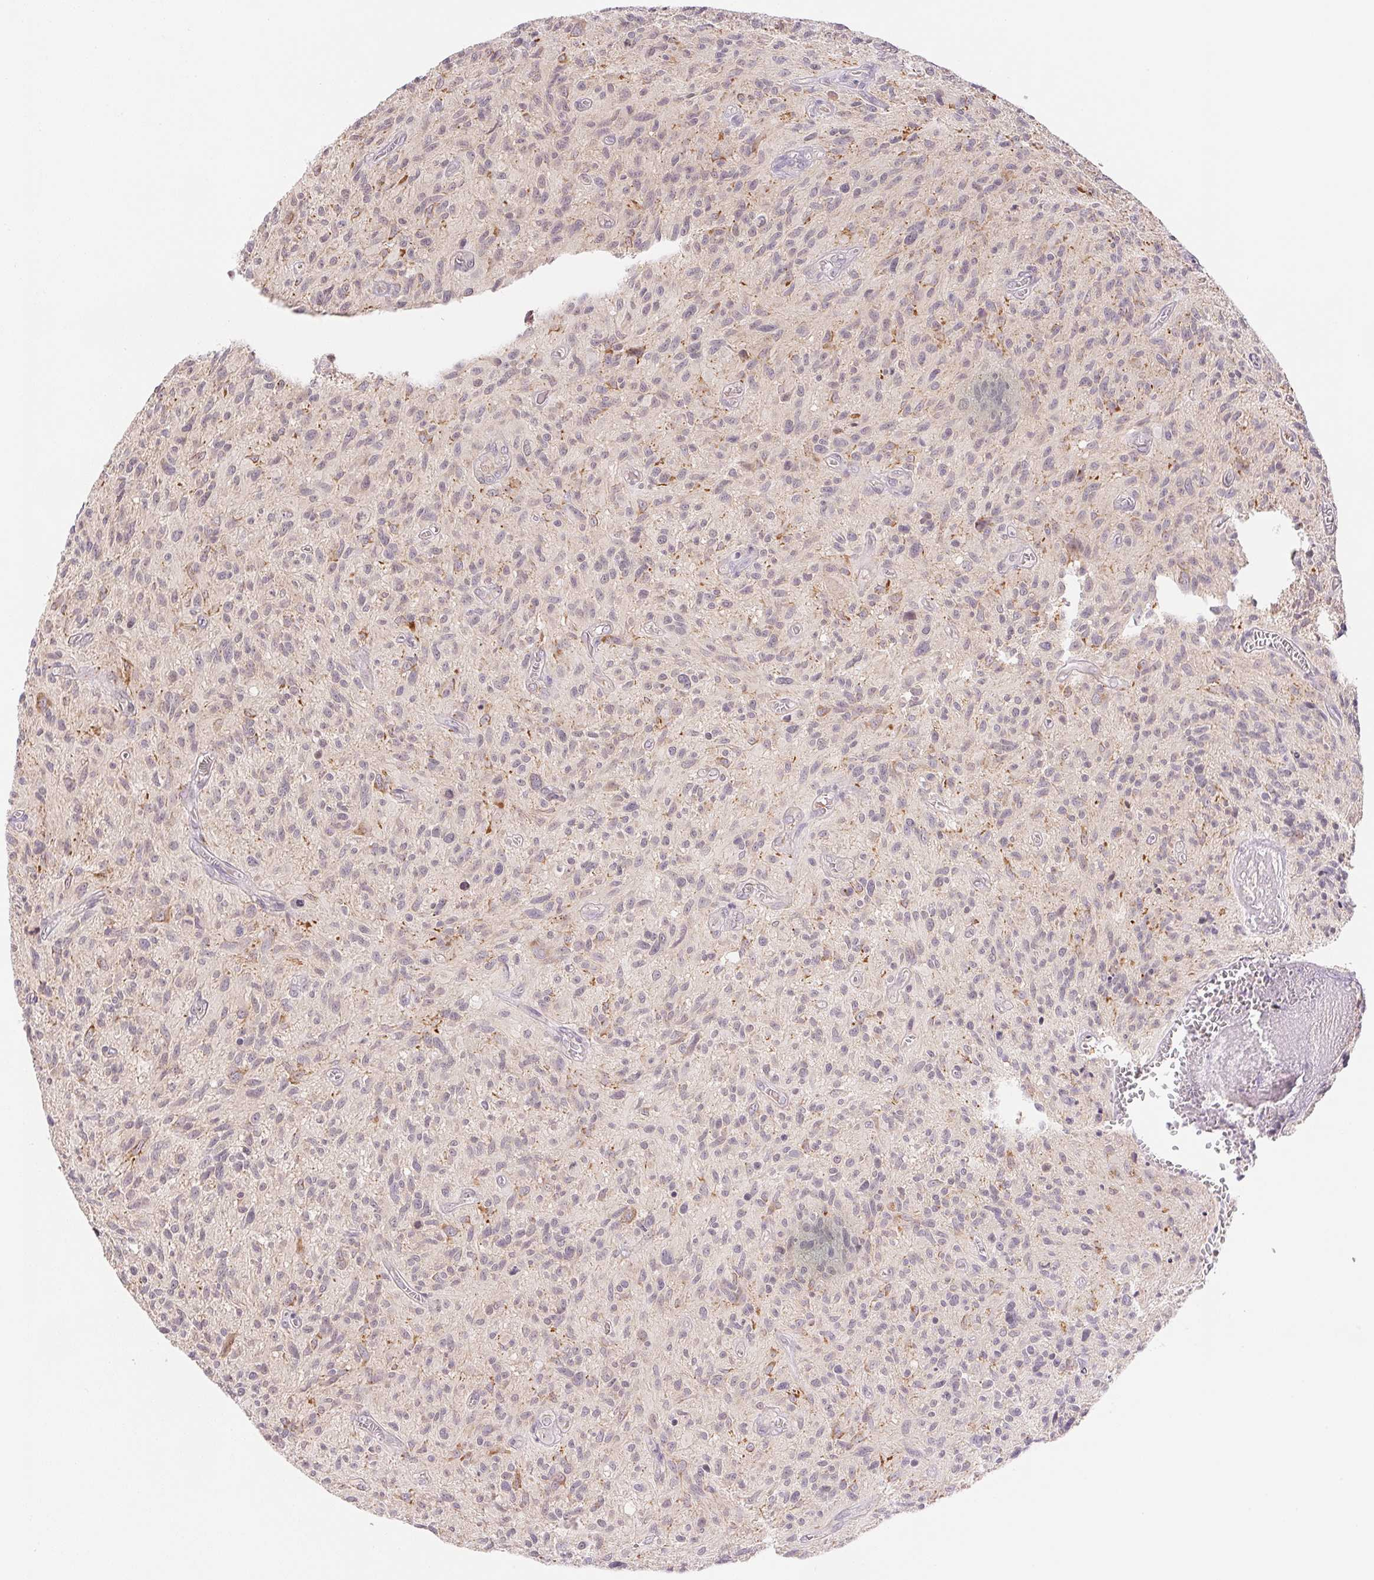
{"staining": {"intensity": "negative", "quantity": "none", "location": "none"}, "tissue": "glioma", "cell_type": "Tumor cells", "image_type": "cancer", "snomed": [{"axis": "morphology", "description": "Glioma, malignant, High grade"}, {"axis": "topography", "description": "Brain"}], "caption": "Malignant high-grade glioma stained for a protein using immunohistochemistry reveals no positivity tumor cells.", "gene": "BNIP5", "patient": {"sex": "male", "age": 75}}